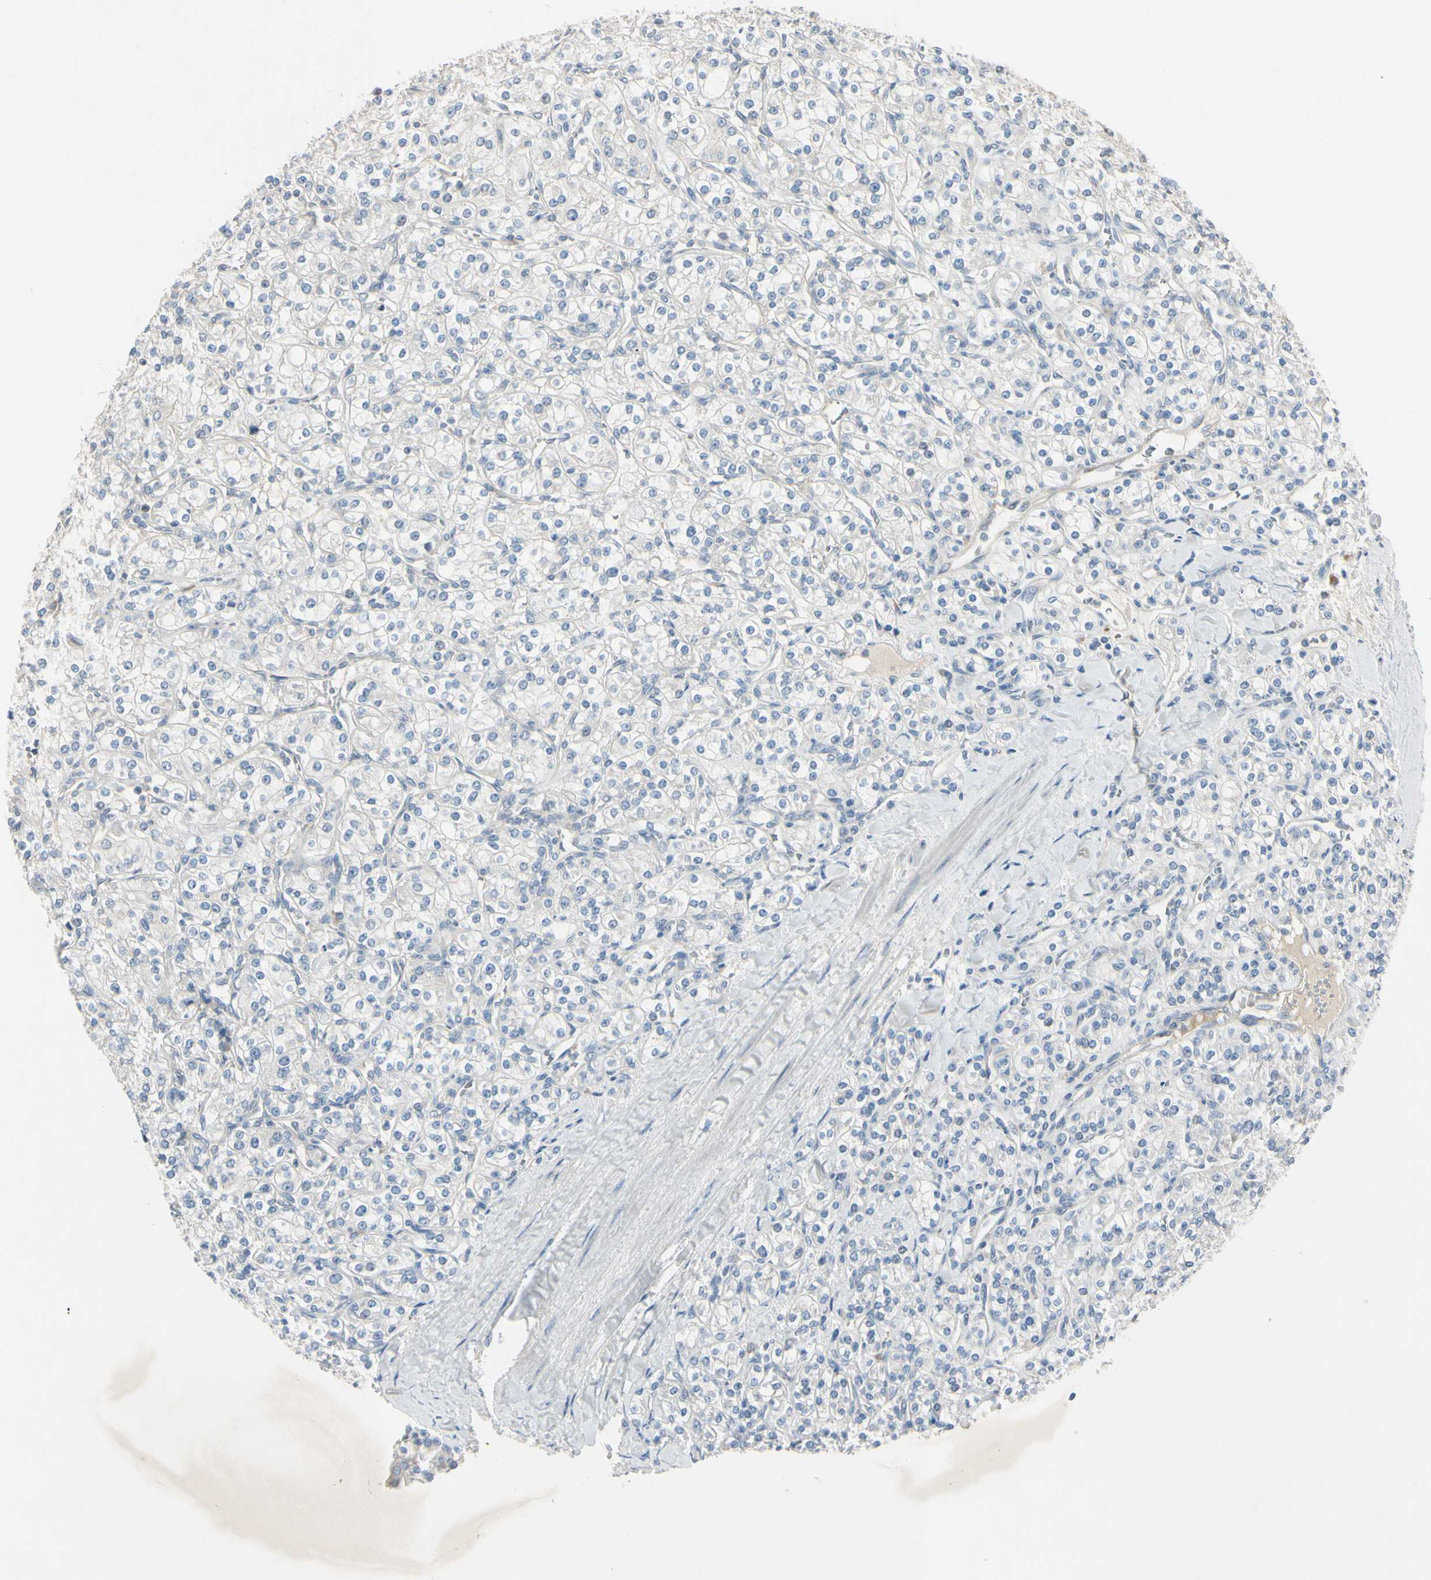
{"staining": {"intensity": "negative", "quantity": "none", "location": "none"}, "tissue": "renal cancer", "cell_type": "Tumor cells", "image_type": "cancer", "snomed": [{"axis": "morphology", "description": "Adenocarcinoma, NOS"}, {"axis": "topography", "description": "Kidney"}], "caption": "This is a micrograph of immunohistochemistry (IHC) staining of renal cancer (adenocarcinoma), which shows no staining in tumor cells. Brightfield microscopy of IHC stained with DAB (3,3'-diaminobenzidine) (brown) and hematoxylin (blue), captured at high magnification.", "gene": "AATK", "patient": {"sex": "male", "age": 77}}